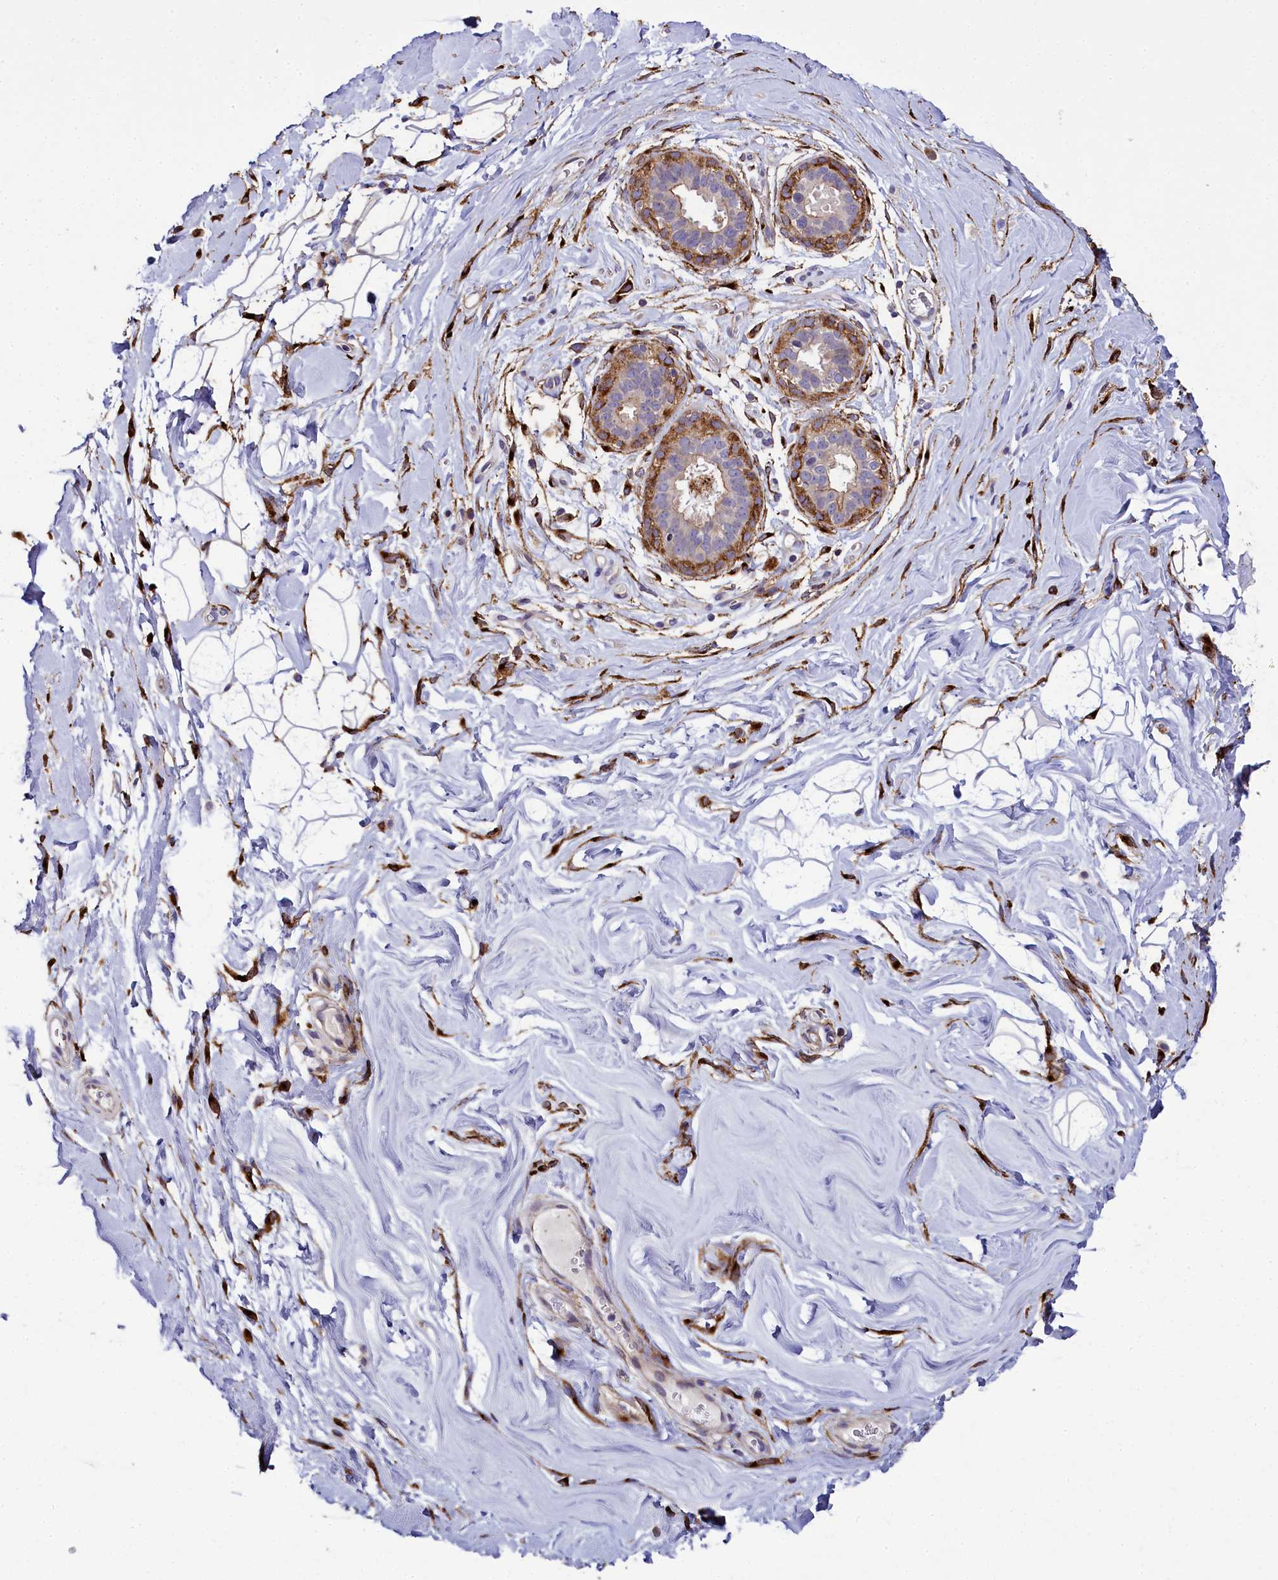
{"staining": {"intensity": "moderate", "quantity": "25%-75%", "location": "cytoplasmic/membranous"}, "tissue": "adipose tissue", "cell_type": "Adipocytes", "image_type": "normal", "snomed": [{"axis": "morphology", "description": "Normal tissue, NOS"}, {"axis": "topography", "description": "Breast"}], "caption": "A brown stain shows moderate cytoplasmic/membranous staining of a protein in adipocytes of unremarkable adipose tissue.", "gene": "MRC2", "patient": {"sex": "female", "age": 26}}